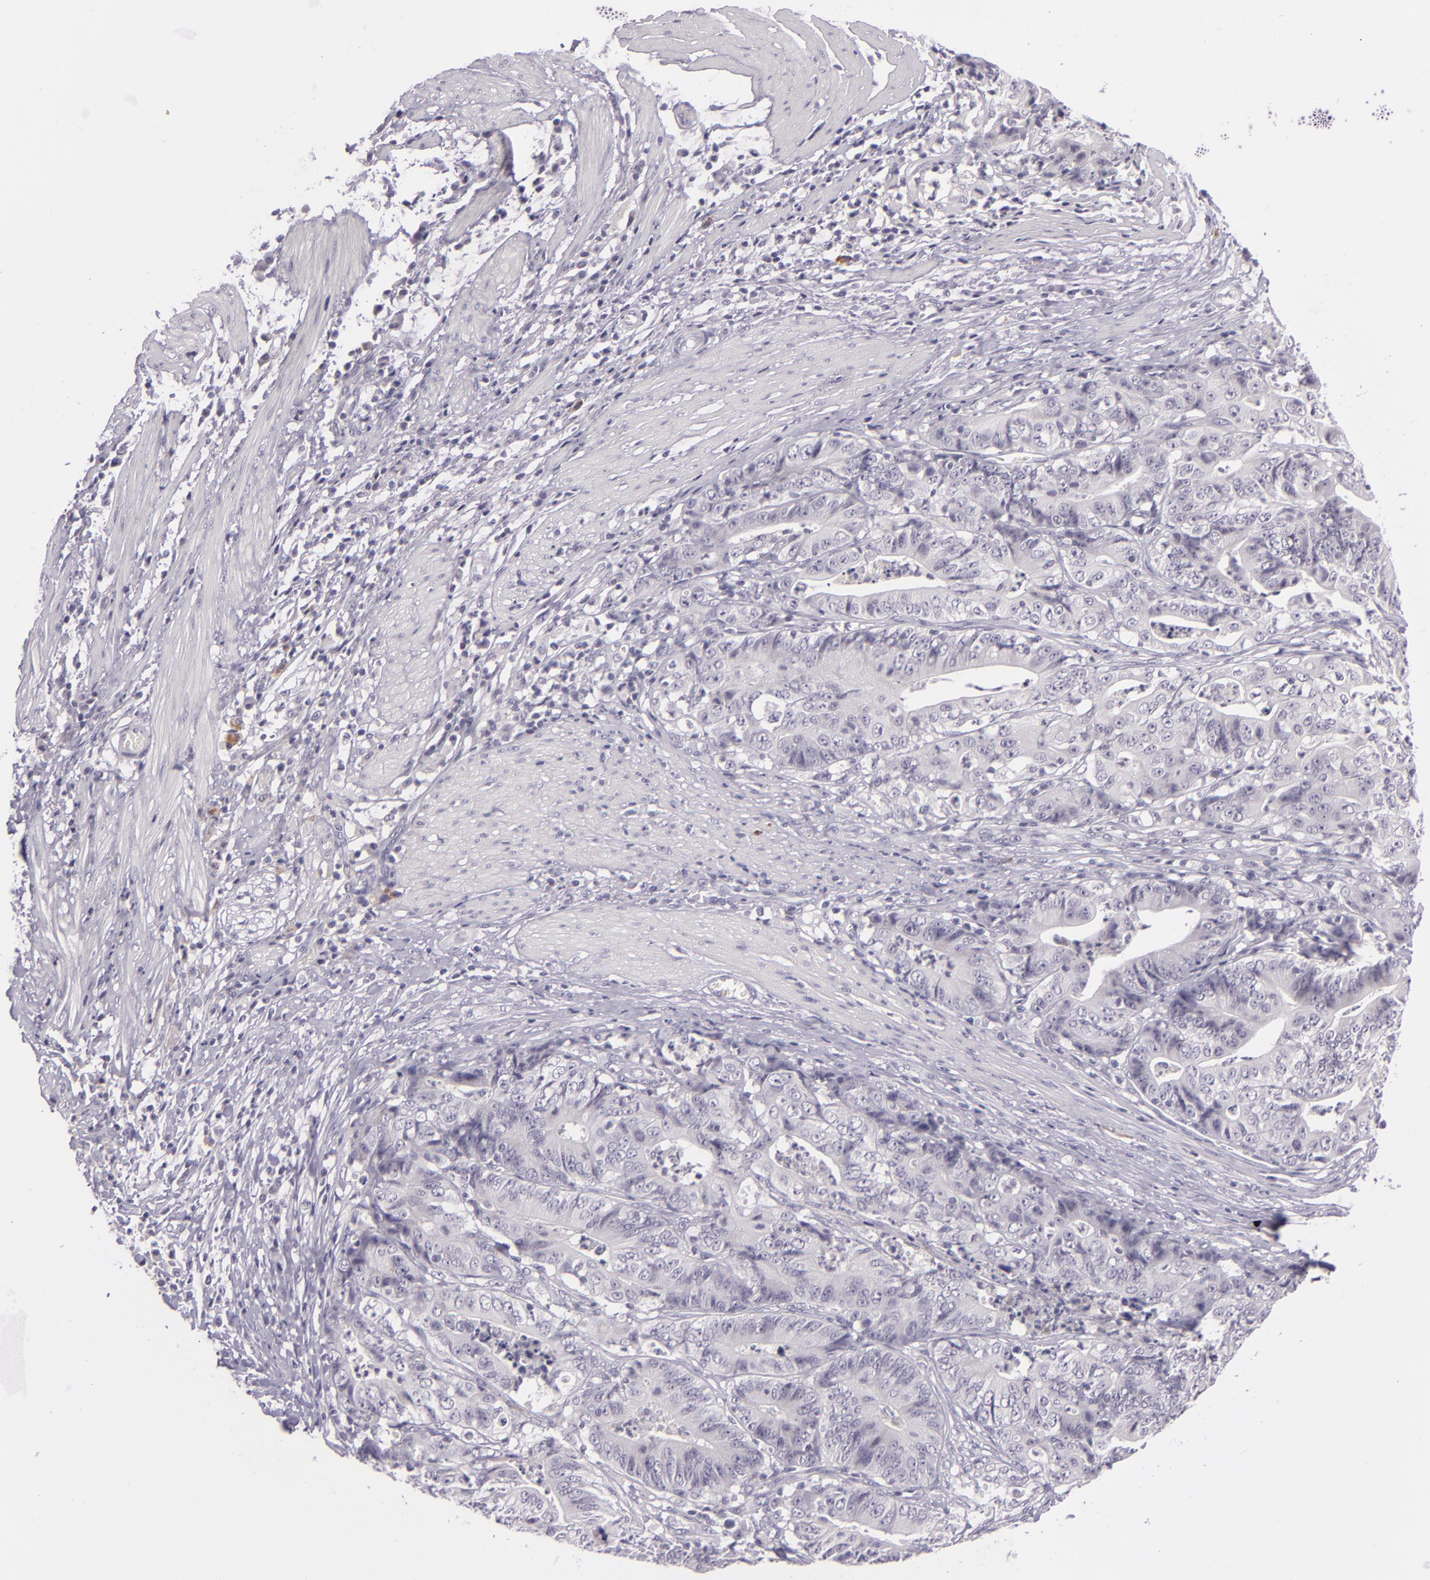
{"staining": {"intensity": "negative", "quantity": "none", "location": "none"}, "tissue": "stomach cancer", "cell_type": "Tumor cells", "image_type": "cancer", "snomed": [{"axis": "morphology", "description": "Adenocarcinoma, NOS"}, {"axis": "topography", "description": "Stomach, lower"}], "caption": "Stomach cancer was stained to show a protein in brown. There is no significant staining in tumor cells.", "gene": "DAG1", "patient": {"sex": "female", "age": 86}}